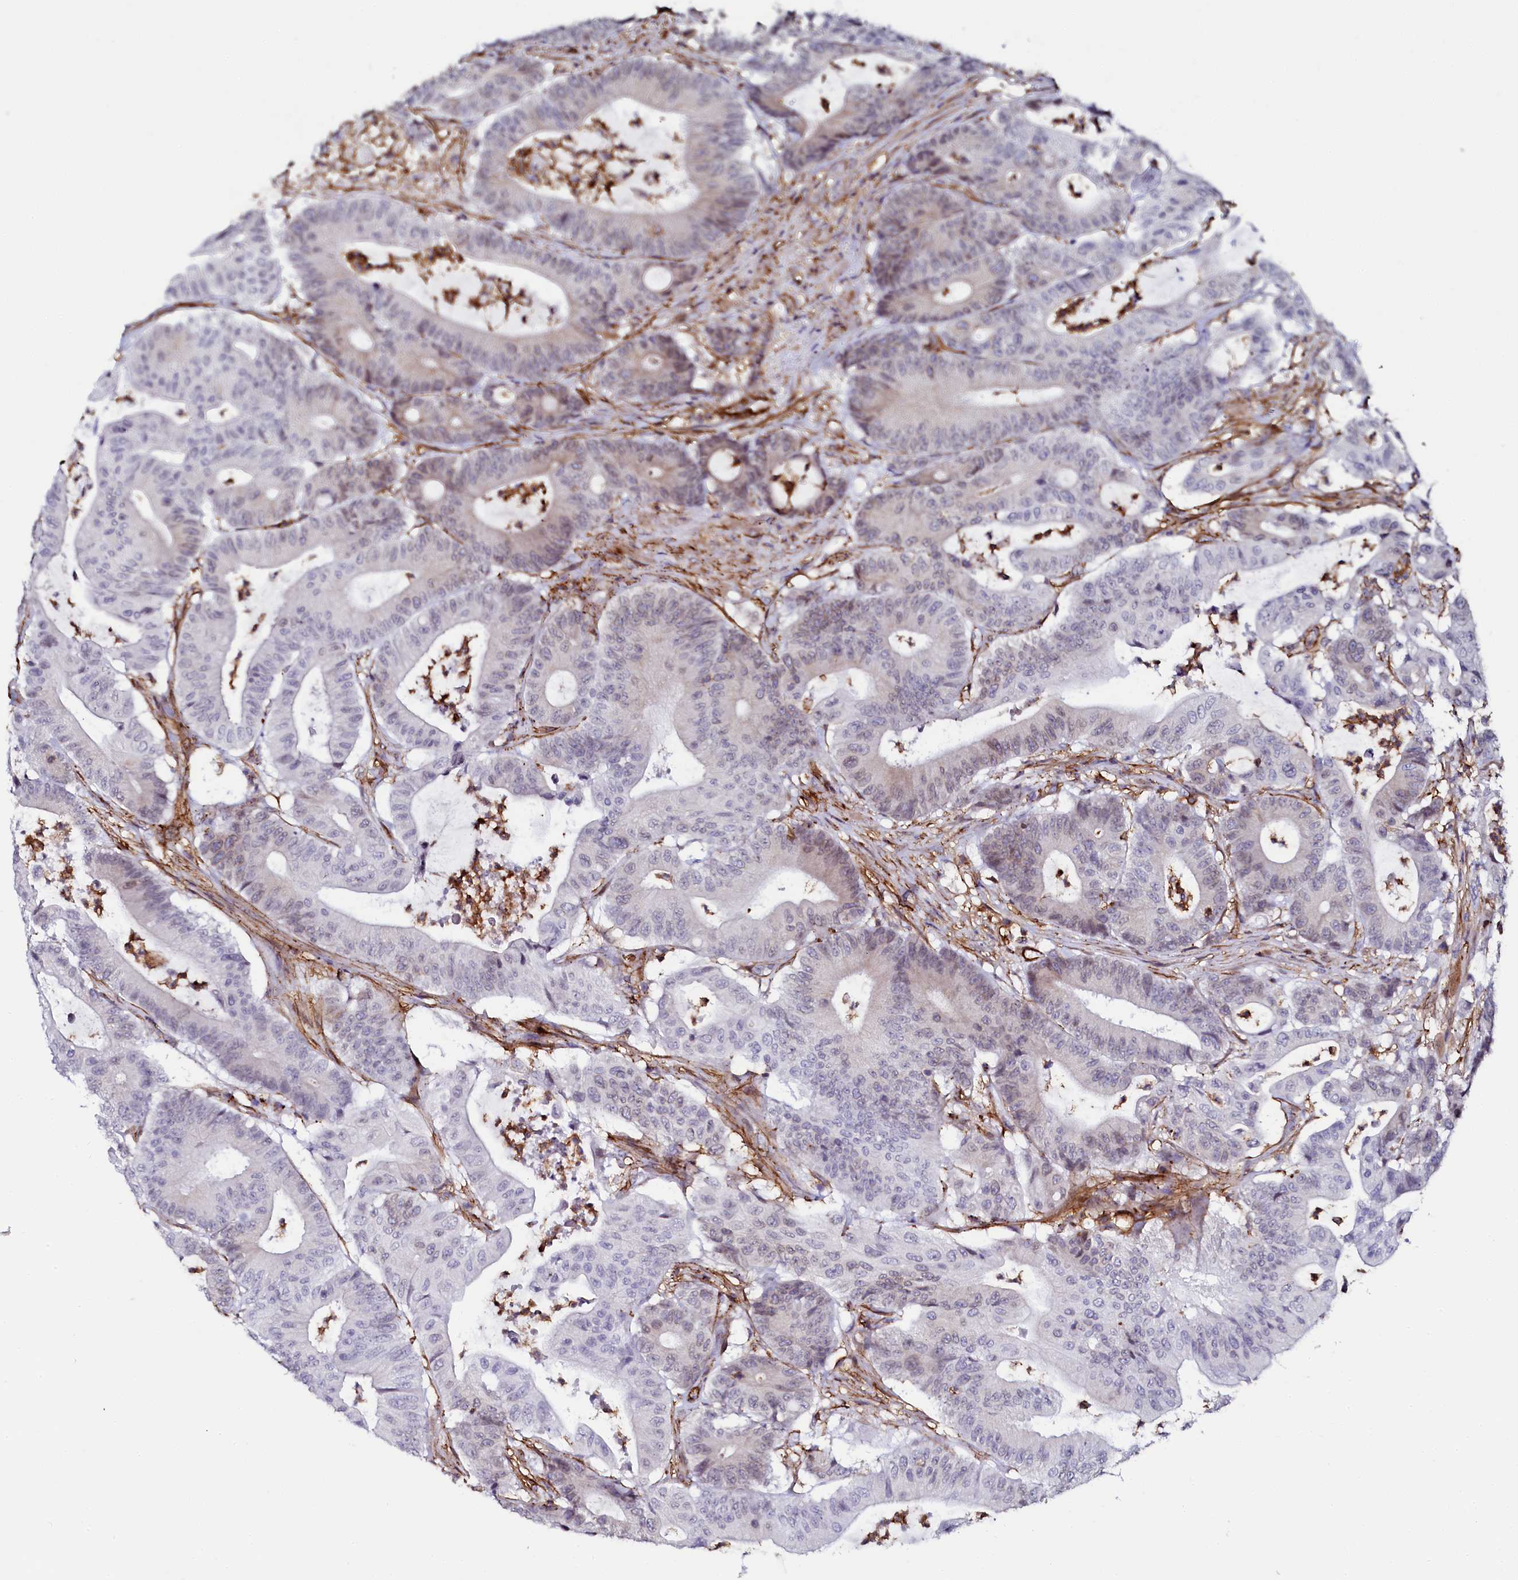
{"staining": {"intensity": "weak", "quantity": "<25%", "location": "nuclear"}, "tissue": "colorectal cancer", "cell_type": "Tumor cells", "image_type": "cancer", "snomed": [{"axis": "morphology", "description": "Adenocarcinoma, NOS"}, {"axis": "topography", "description": "Colon"}], "caption": "Photomicrograph shows no significant protein expression in tumor cells of colorectal adenocarcinoma.", "gene": "AAAS", "patient": {"sex": "female", "age": 84}}